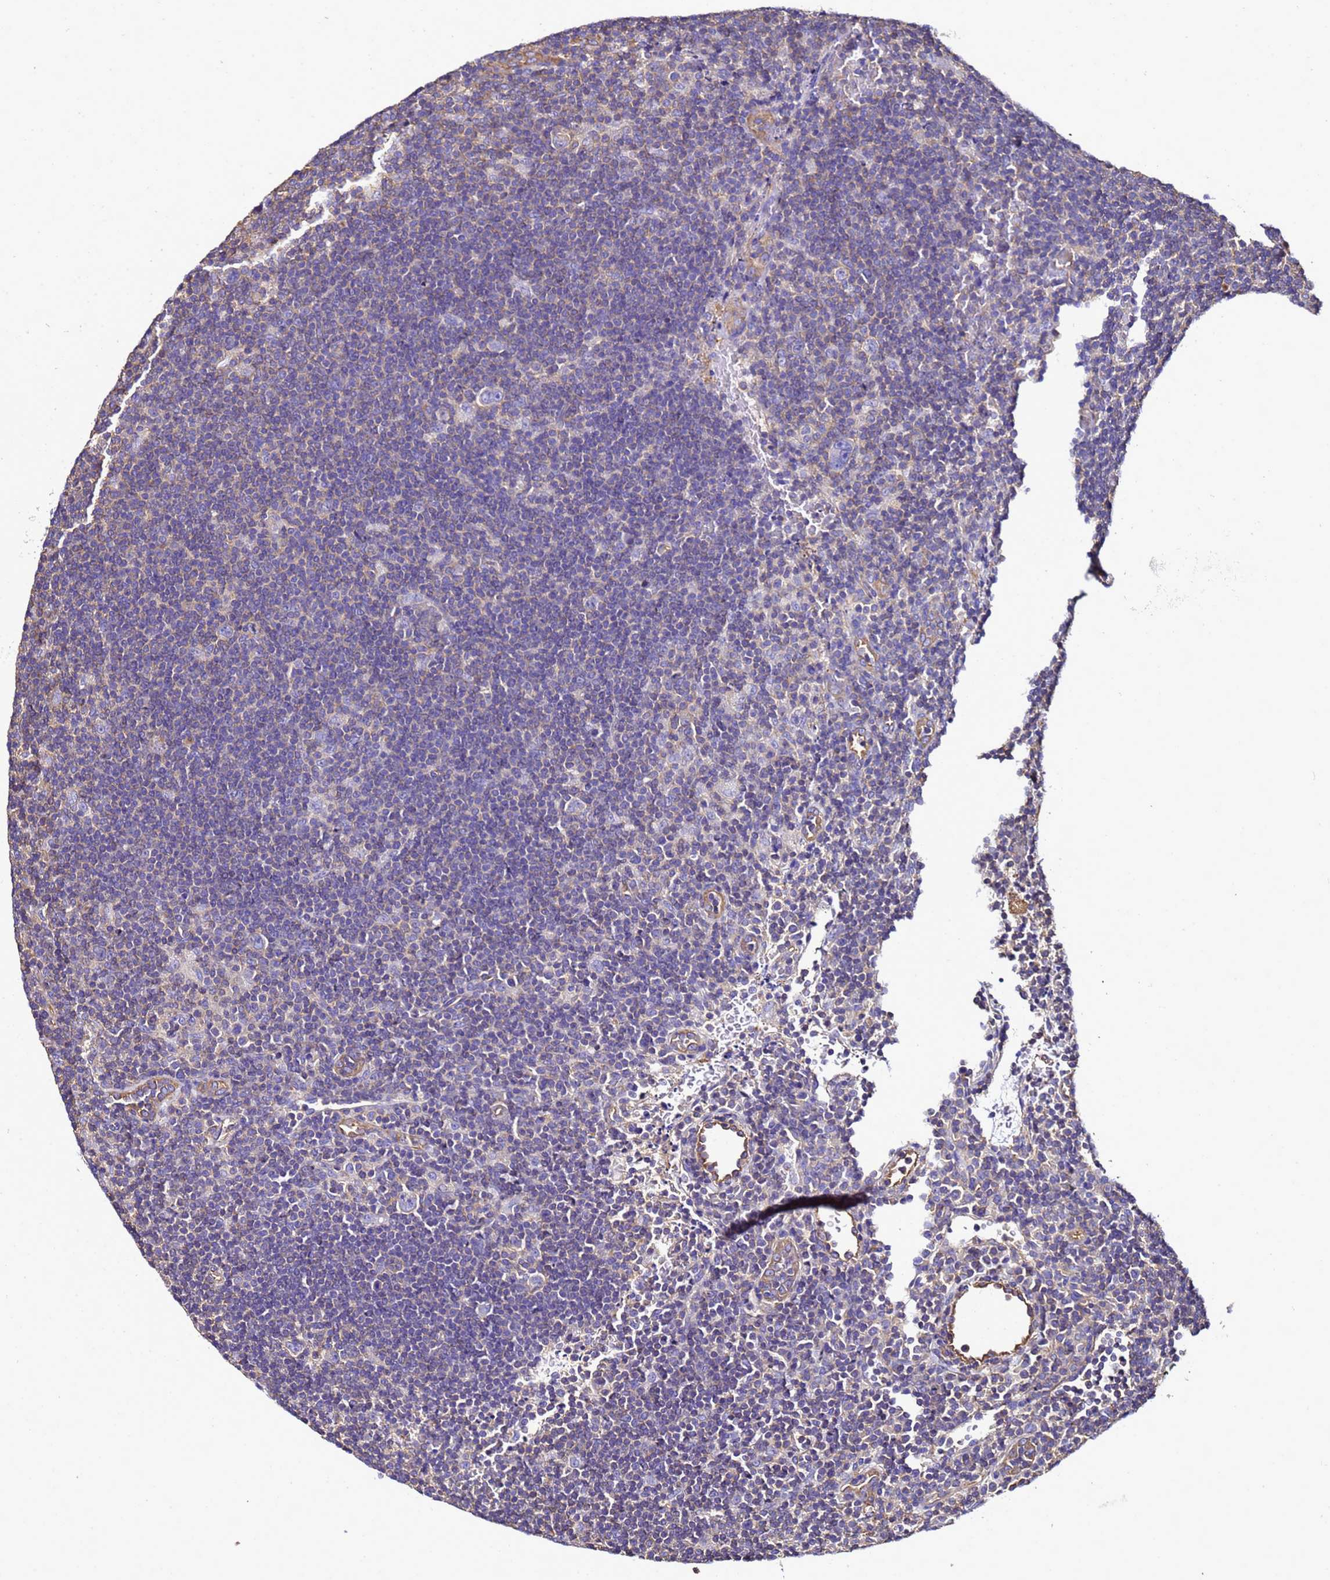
{"staining": {"intensity": "negative", "quantity": "none", "location": "none"}, "tissue": "lymphoma", "cell_type": "Tumor cells", "image_type": "cancer", "snomed": [{"axis": "morphology", "description": "Hodgkin's disease, NOS"}, {"axis": "topography", "description": "Lymph node"}], "caption": "Immunohistochemical staining of Hodgkin's disease demonstrates no significant staining in tumor cells.", "gene": "MYL12A", "patient": {"sex": "female", "age": 57}}